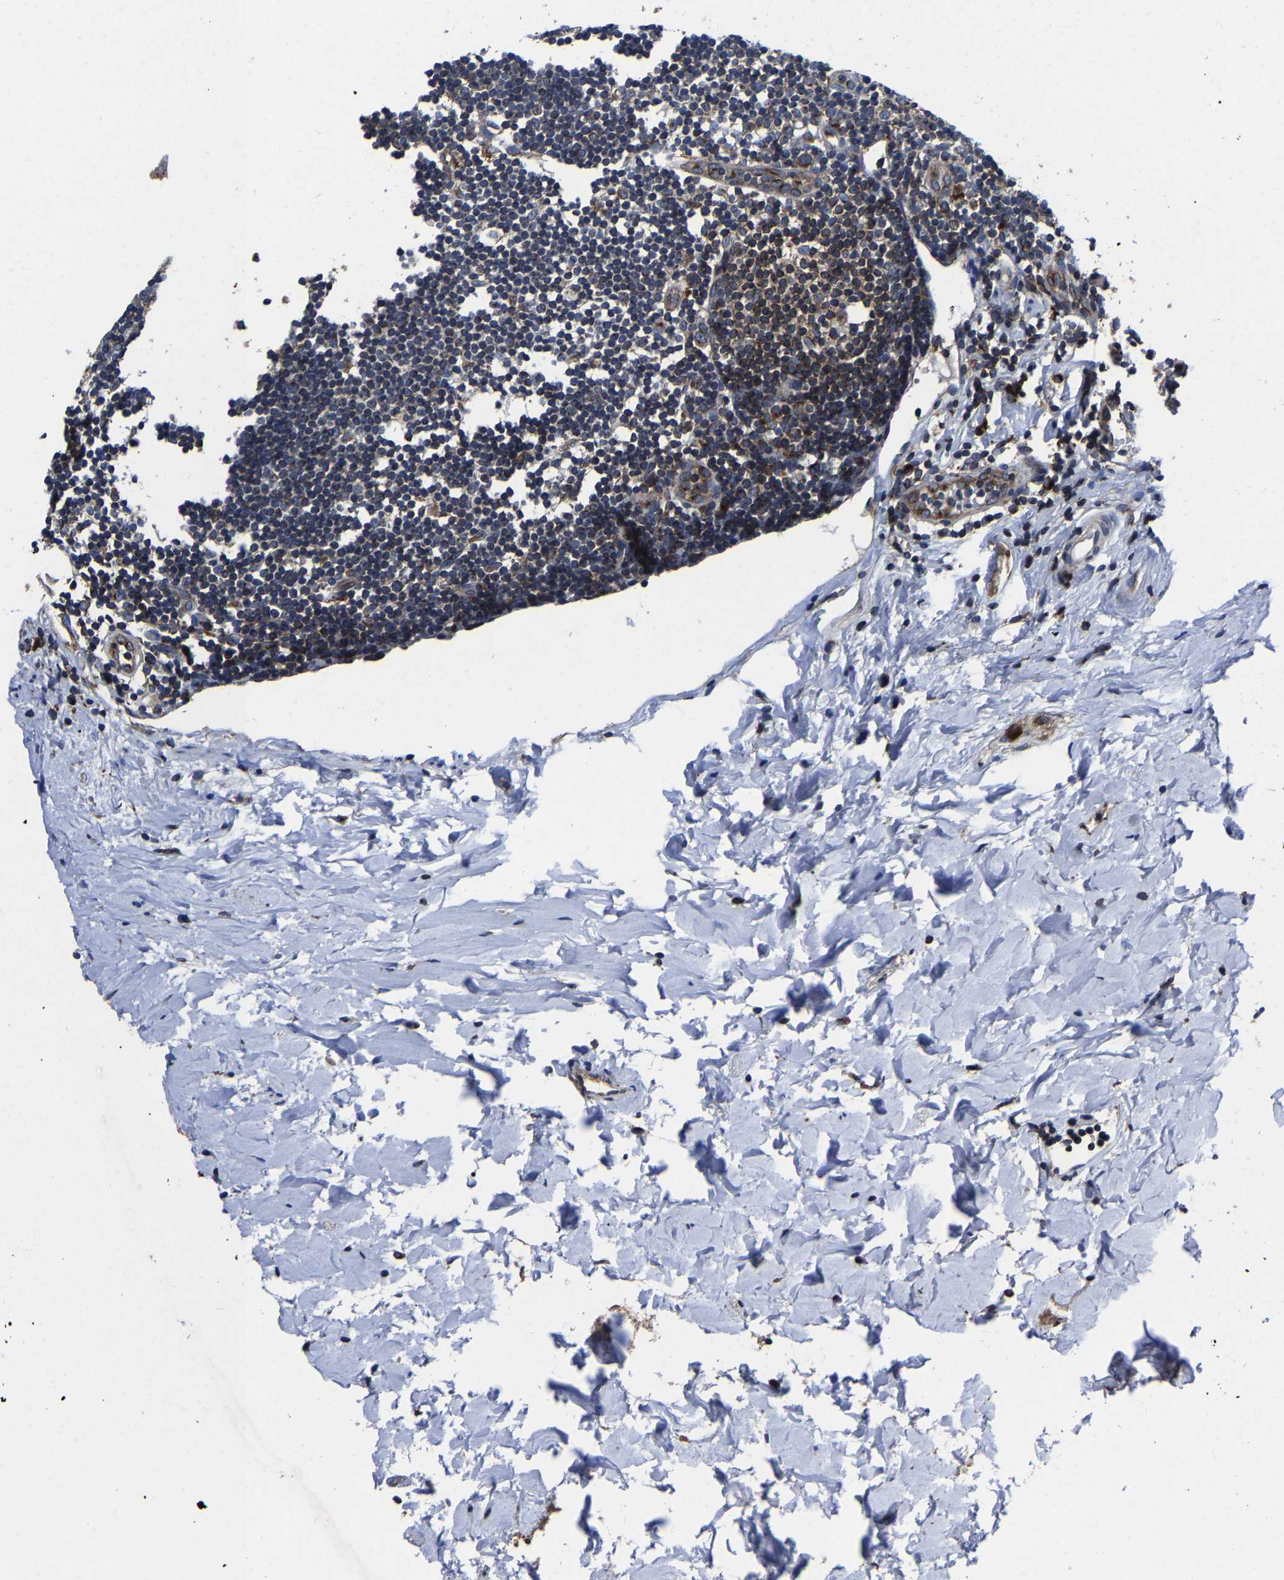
{"staining": {"intensity": "strong", "quantity": ">75%", "location": "cytoplasmic/membranous"}, "tissue": "appendix", "cell_type": "Glandular cells", "image_type": "normal", "snomed": [{"axis": "morphology", "description": "Normal tissue, NOS"}, {"axis": "topography", "description": "Appendix"}], "caption": "Immunohistochemistry (IHC) (DAB (3,3'-diaminobenzidine)) staining of benign appendix shows strong cytoplasmic/membranous protein expression in approximately >75% of glandular cells. (IHC, brightfield microscopy, high magnification).", "gene": "EBAG9", "patient": {"sex": "female", "age": 20}}